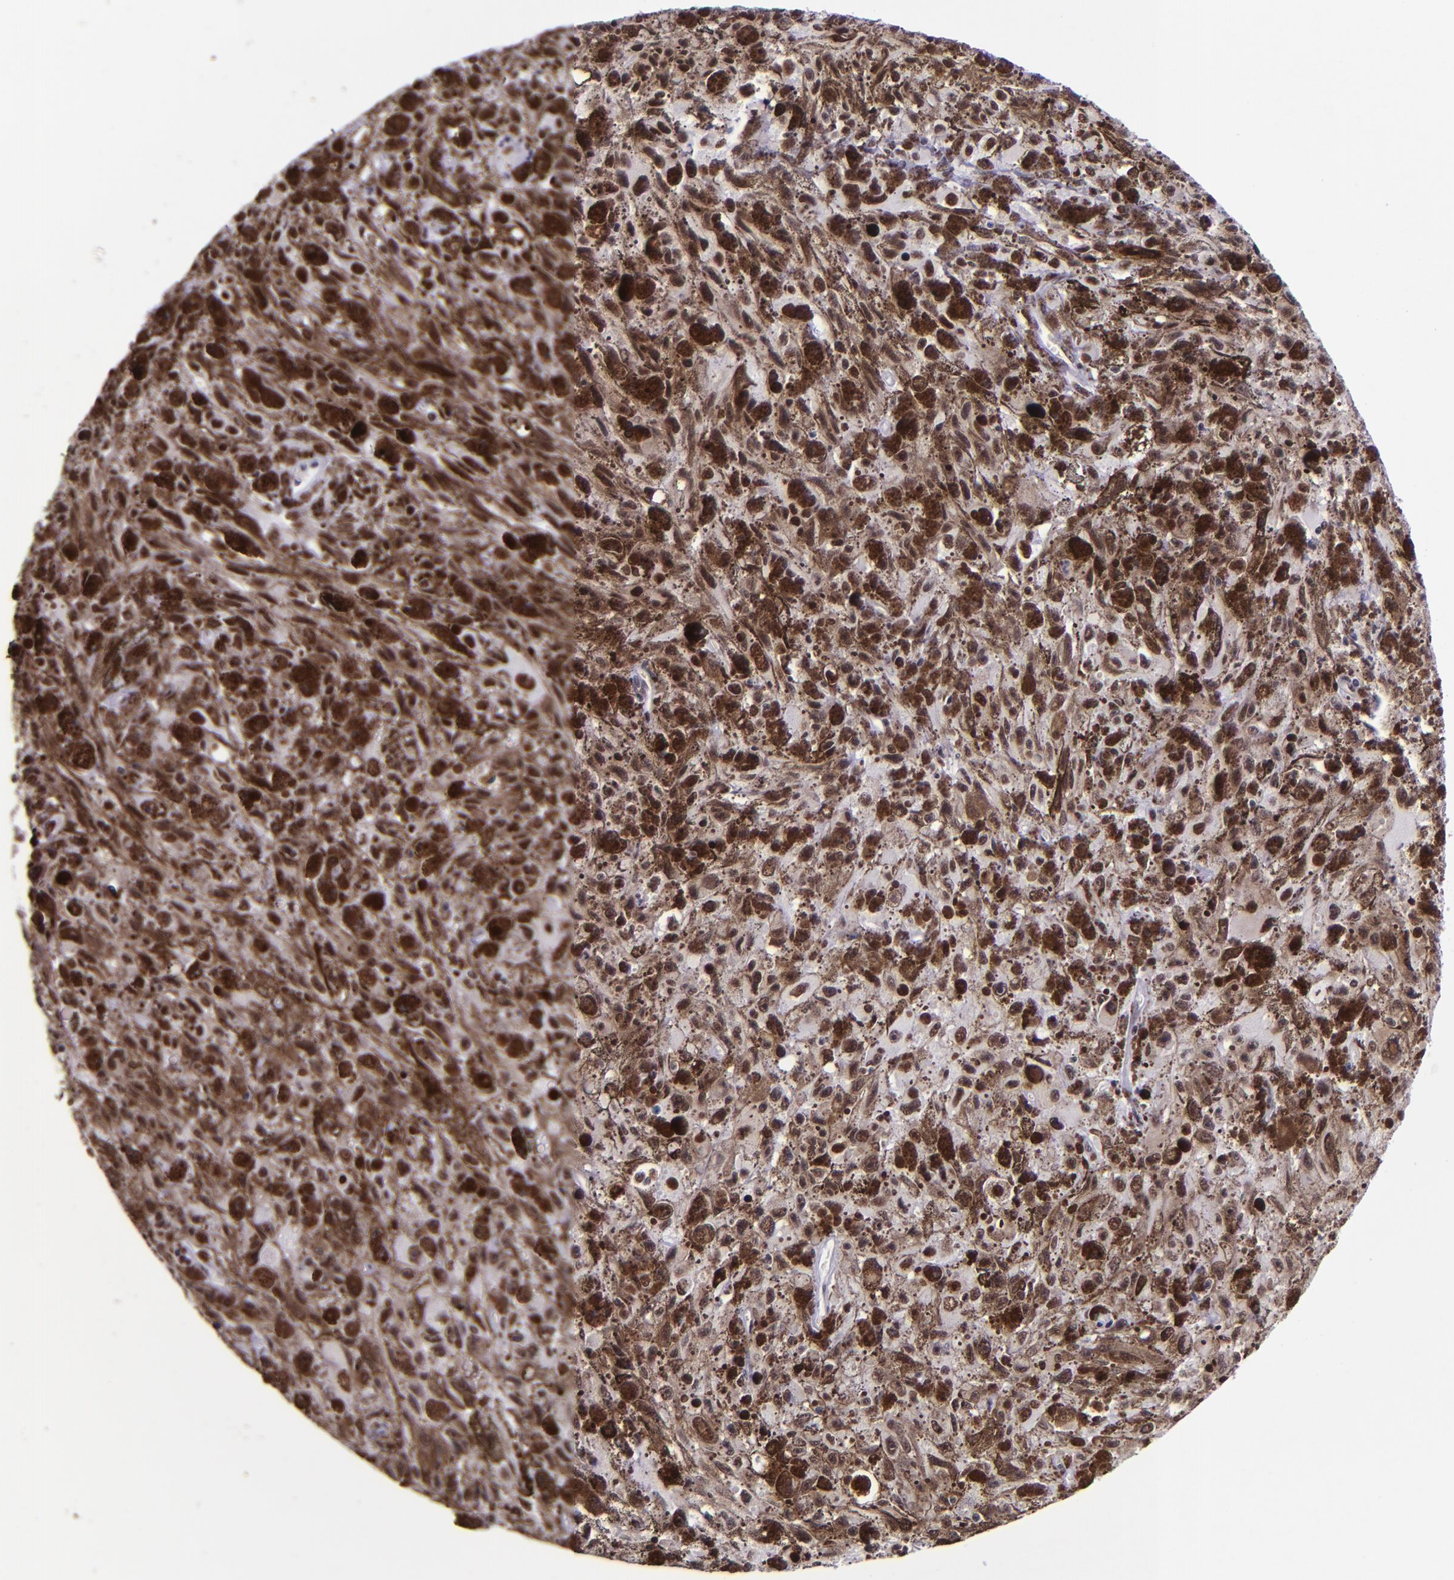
{"staining": {"intensity": "moderate", "quantity": "25%-75%", "location": "nuclear"}, "tissue": "melanoma", "cell_type": "Tumor cells", "image_type": "cancer", "snomed": [{"axis": "morphology", "description": "Malignant melanoma, NOS"}, {"axis": "topography", "description": "Skin"}], "caption": "Protein staining of melanoma tissue reveals moderate nuclear staining in approximately 25%-75% of tumor cells.", "gene": "GPKOW", "patient": {"sex": "female", "age": 104}}